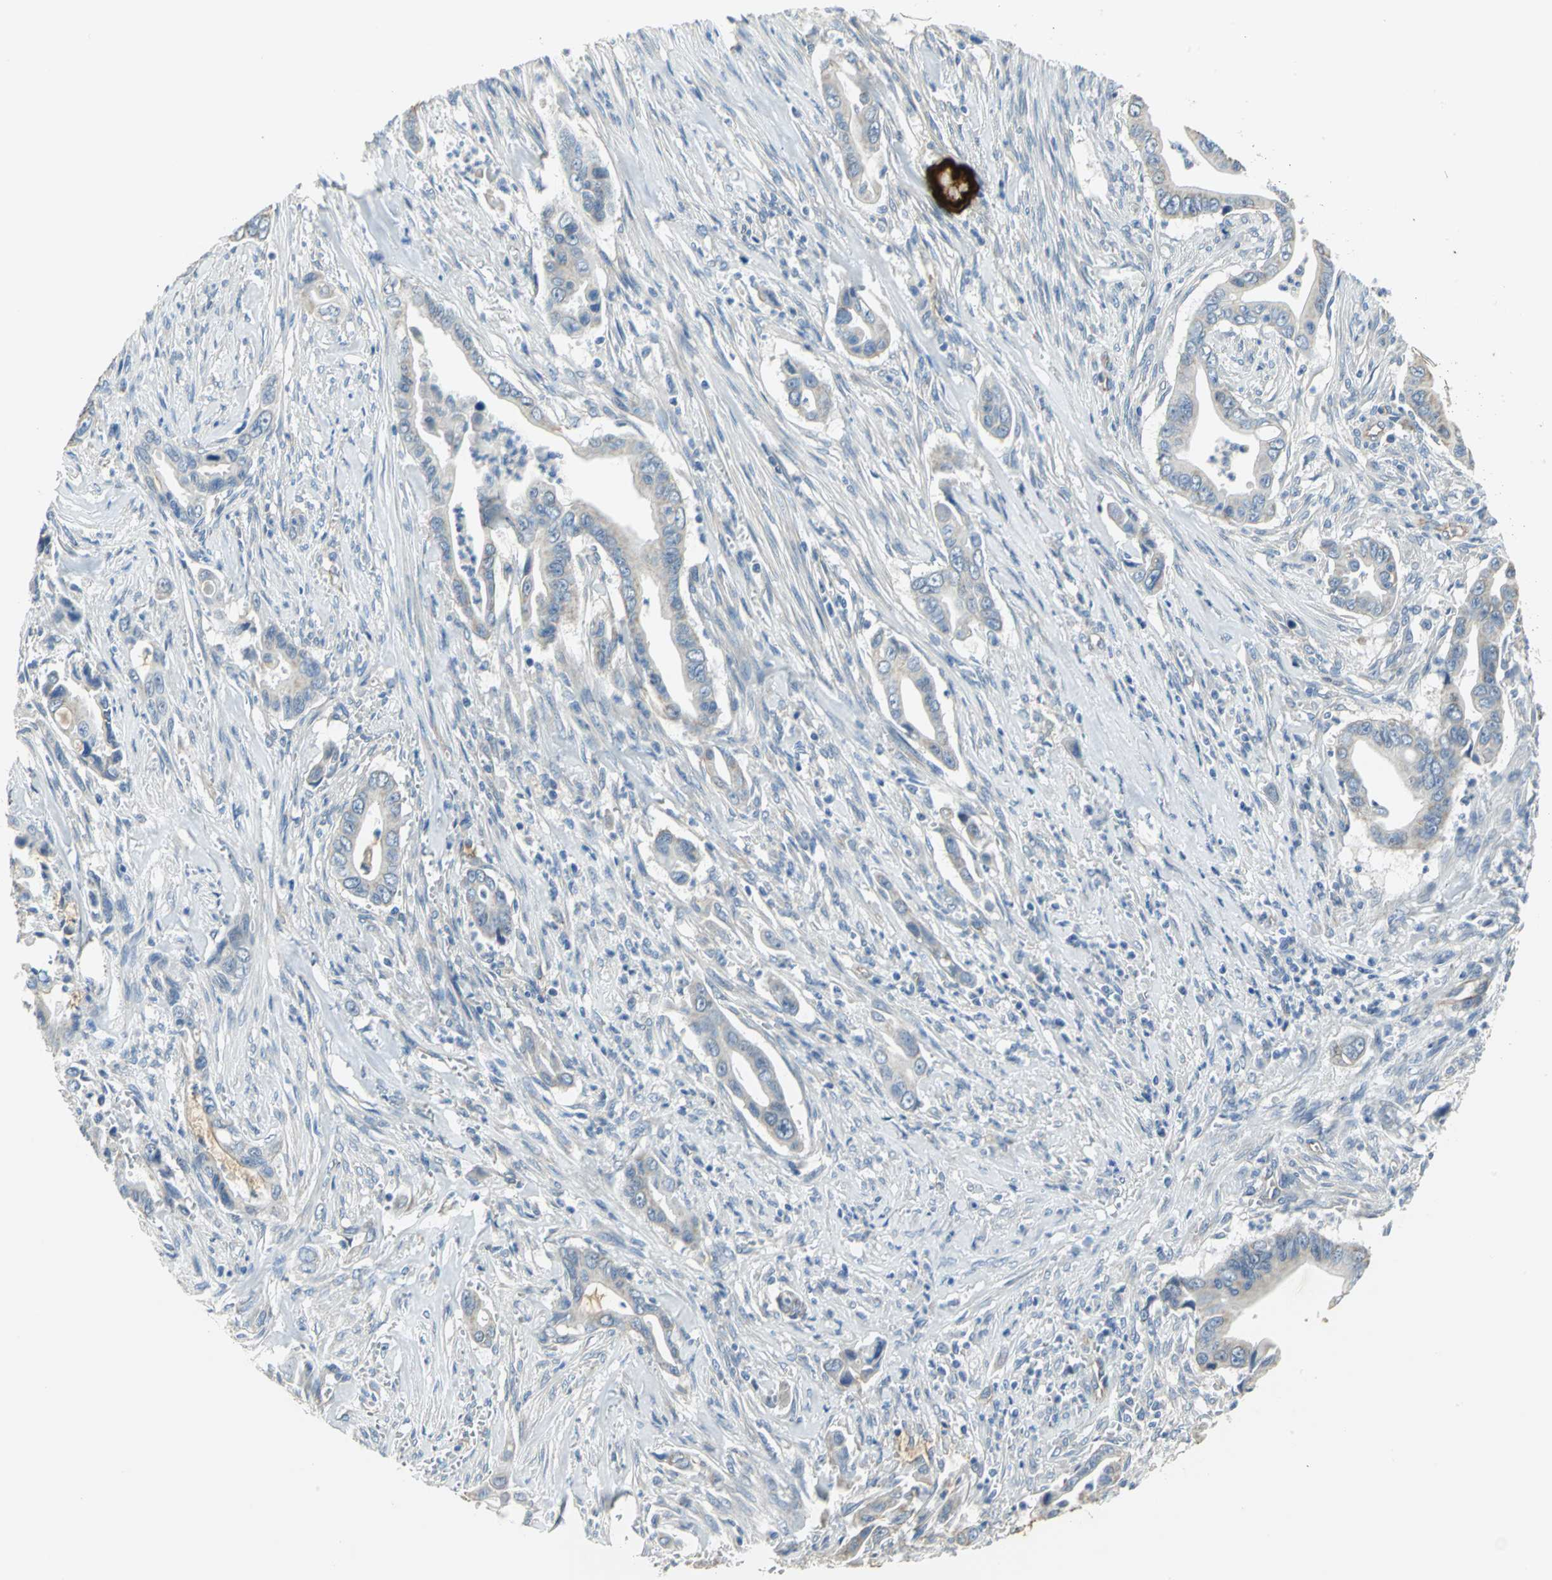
{"staining": {"intensity": "negative", "quantity": "none", "location": "none"}, "tissue": "pancreatic cancer", "cell_type": "Tumor cells", "image_type": "cancer", "snomed": [{"axis": "morphology", "description": "Adenocarcinoma, NOS"}, {"axis": "topography", "description": "Pancreas"}], "caption": "Protein analysis of pancreatic cancer exhibits no significant positivity in tumor cells.", "gene": "HTR1F", "patient": {"sex": "male", "age": 59}}